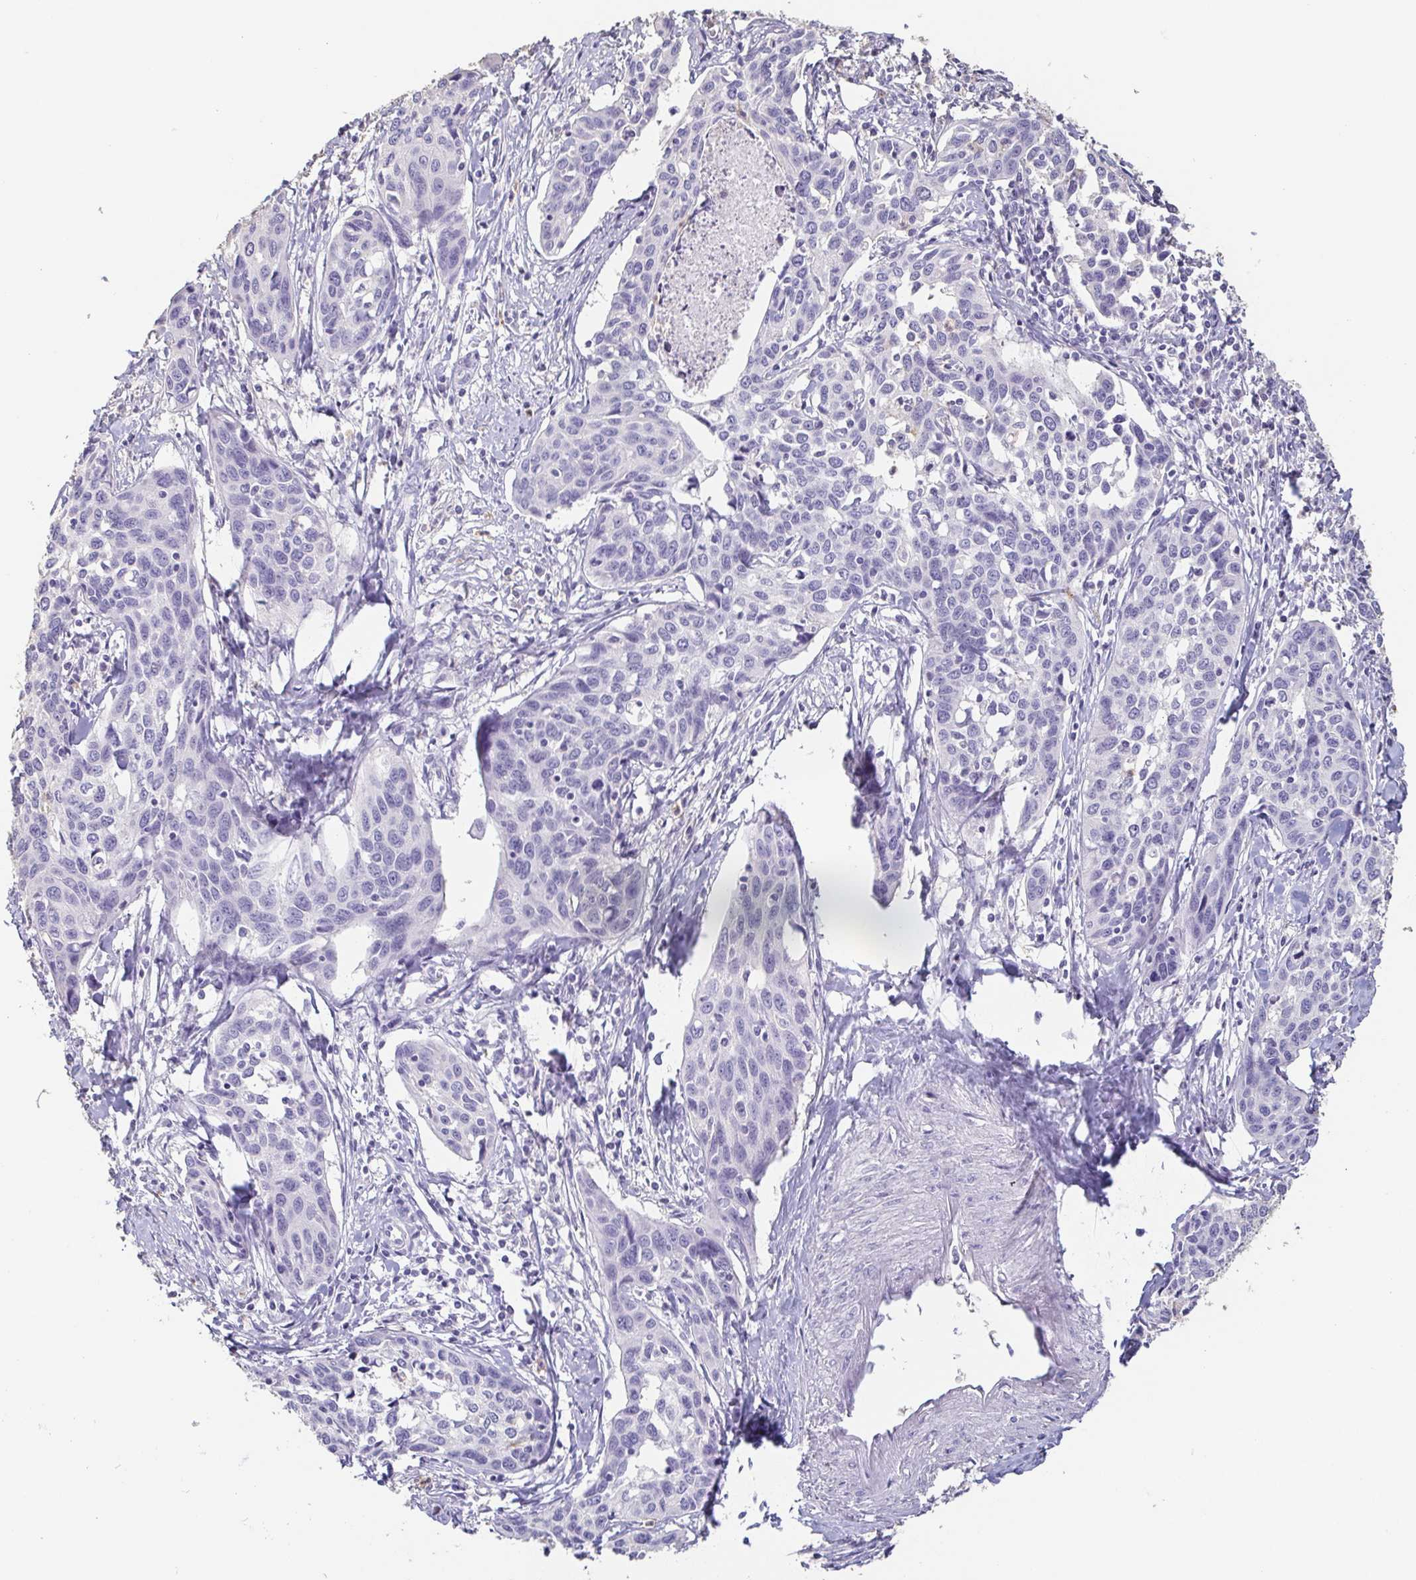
{"staining": {"intensity": "negative", "quantity": "none", "location": "none"}, "tissue": "cervical cancer", "cell_type": "Tumor cells", "image_type": "cancer", "snomed": [{"axis": "morphology", "description": "Squamous cell carcinoma, NOS"}, {"axis": "topography", "description": "Cervix"}], "caption": "Immunohistochemistry photomicrograph of human cervical cancer (squamous cell carcinoma) stained for a protein (brown), which shows no expression in tumor cells. The staining is performed using DAB (3,3'-diaminobenzidine) brown chromogen with nuclei counter-stained in using hematoxylin.", "gene": "BPIFA2", "patient": {"sex": "female", "age": 31}}